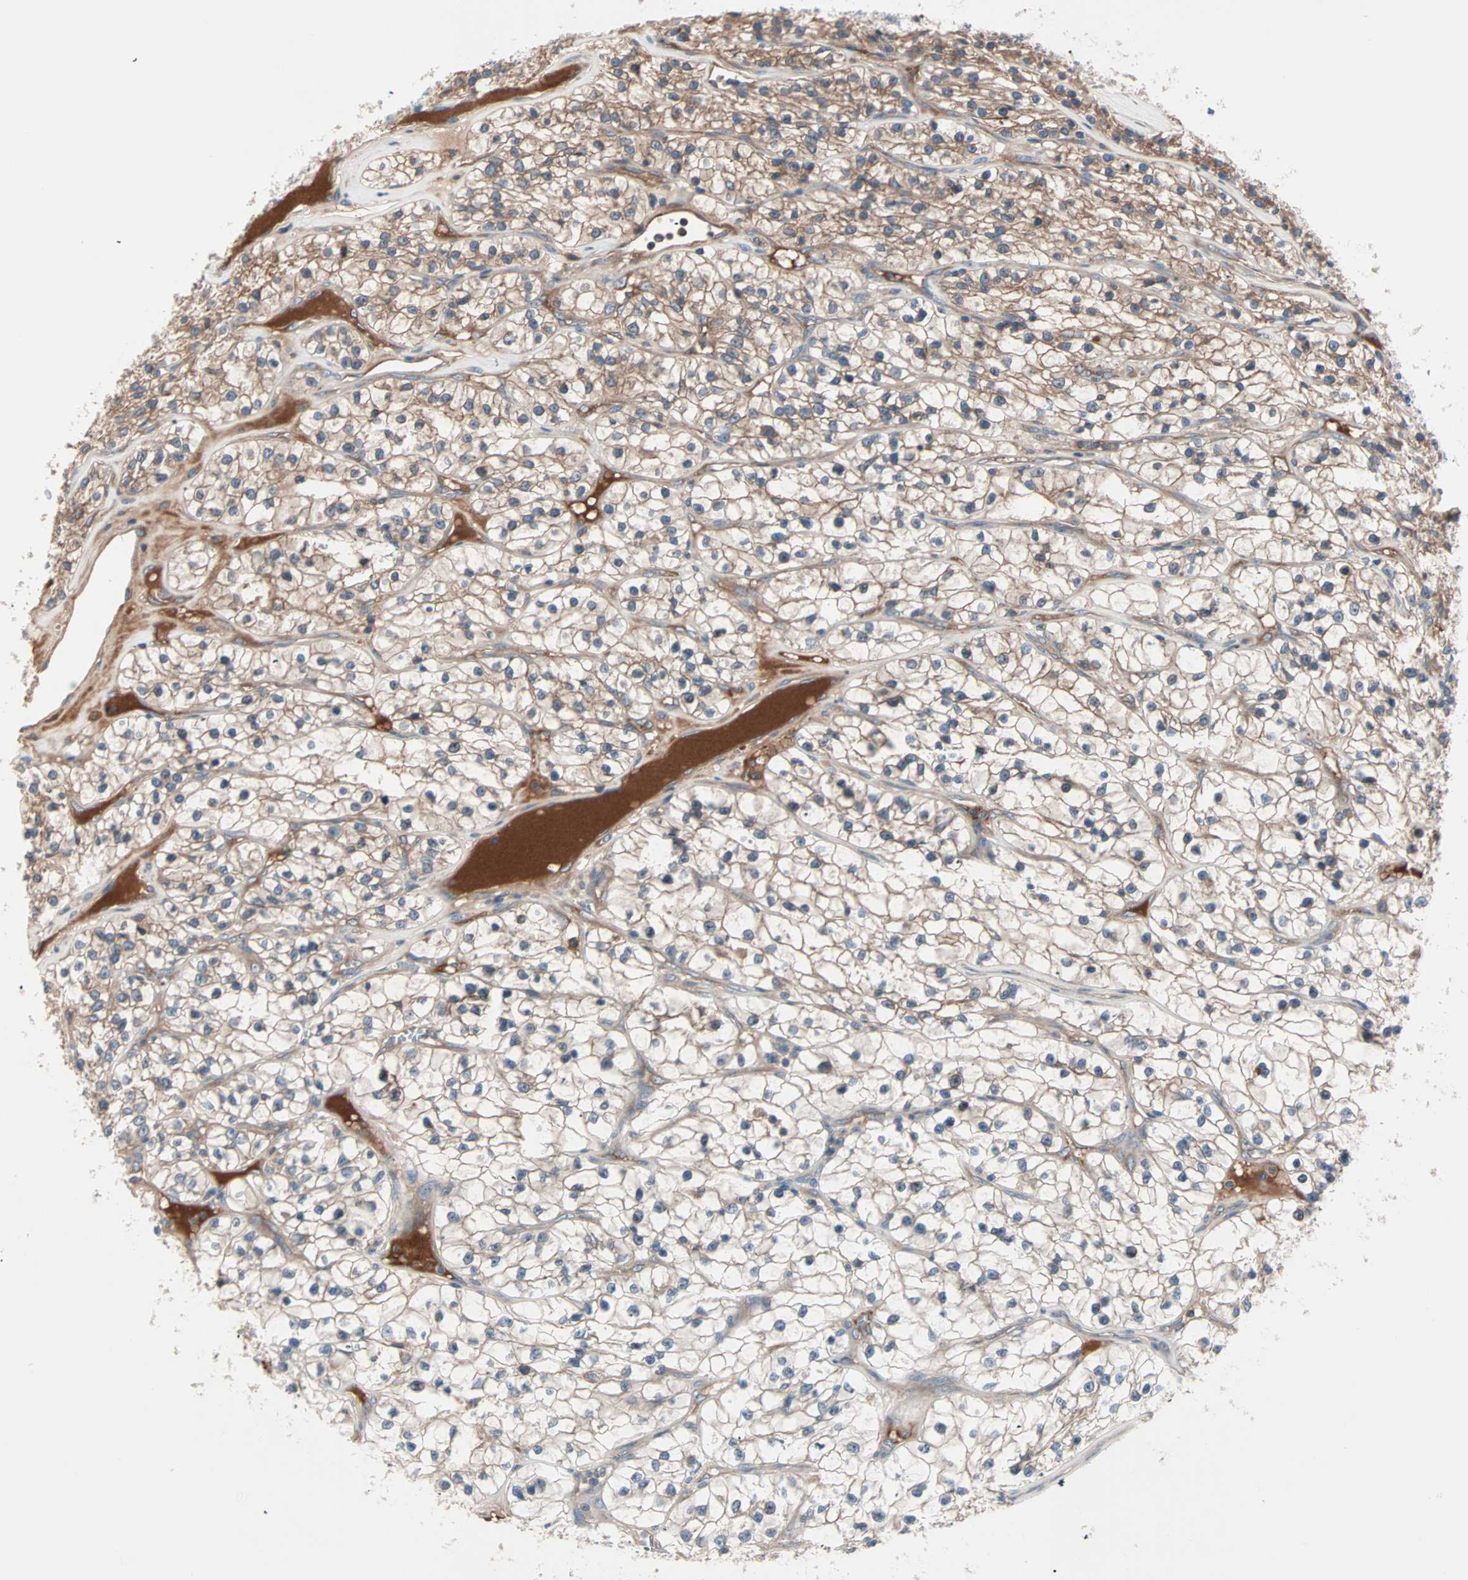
{"staining": {"intensity": "weak", "quantity": ">75%", "location": "cytoplasmic/membranous"}, "tissue": "renal cancer", "cell_type": "Tumor cells", "image_type": "cancer", "snomed": [{"axis": "morphology", "description": "Adenocarcinoma, NOS"}, {"axis": "topography", "description": "Kidney"}], "caption": "Immunohistochemistry (IHC) of human adenocarcinoma (renal) displays low levels of weak cytoplasmic/membranous positivity in about >75% of tumor cells. (Brightfield microscopy of DAB IHC at high magnification).", "gene": "CAD", "patient": {"sex": "female", "age": 57}}